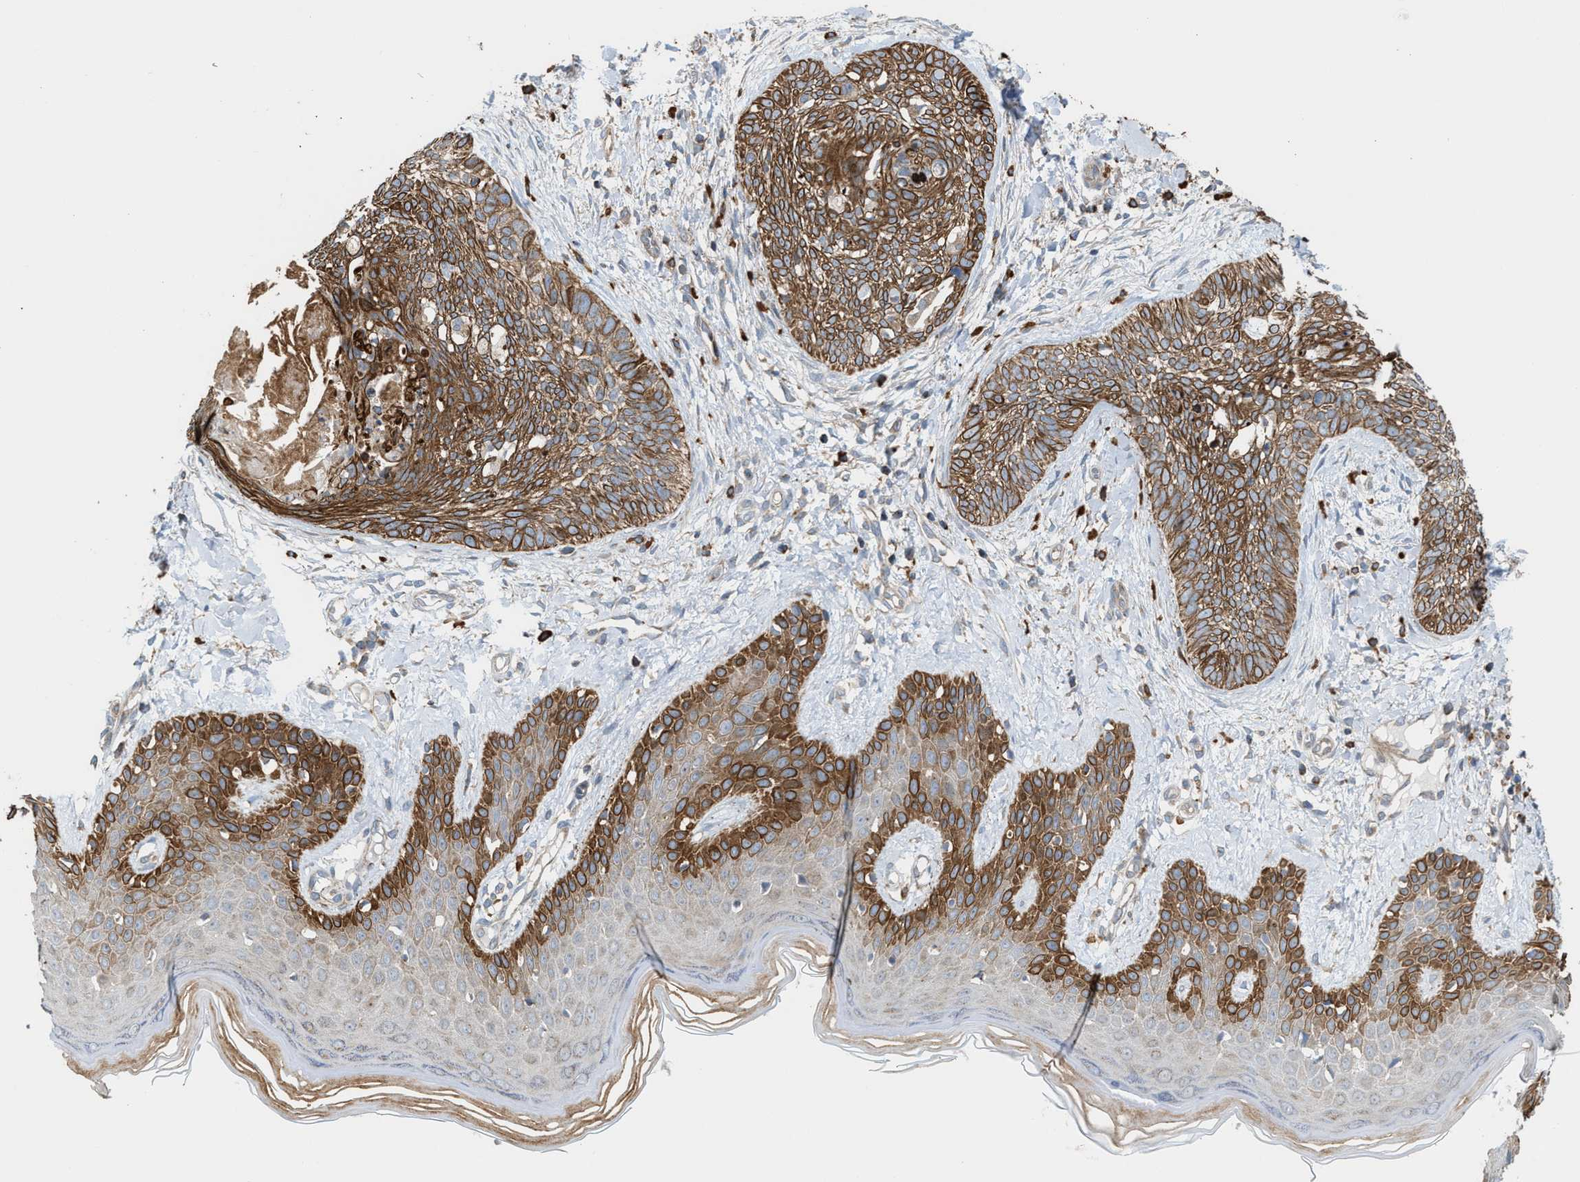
{"staining": {"intensity": "moderate", "quantity": ">75%", "location": "cytoplasmic/membranous"}, "tissue": "skin cancer", "cell_type": "Tumor cells", "image_type": "cancer", "snomed": [{"axis": "morphology", "description": "Basal cell carcinoma"}, {"axis": "topography", "description": "Skin"}], "caption": "An image of human basal cell carcinoma (skin) stained for a protein shows moderate cytoplasmic/membranous brown staining in tumor cells.", "gene": "PDCL", "patient": {"sex": "female", "age": 59}}